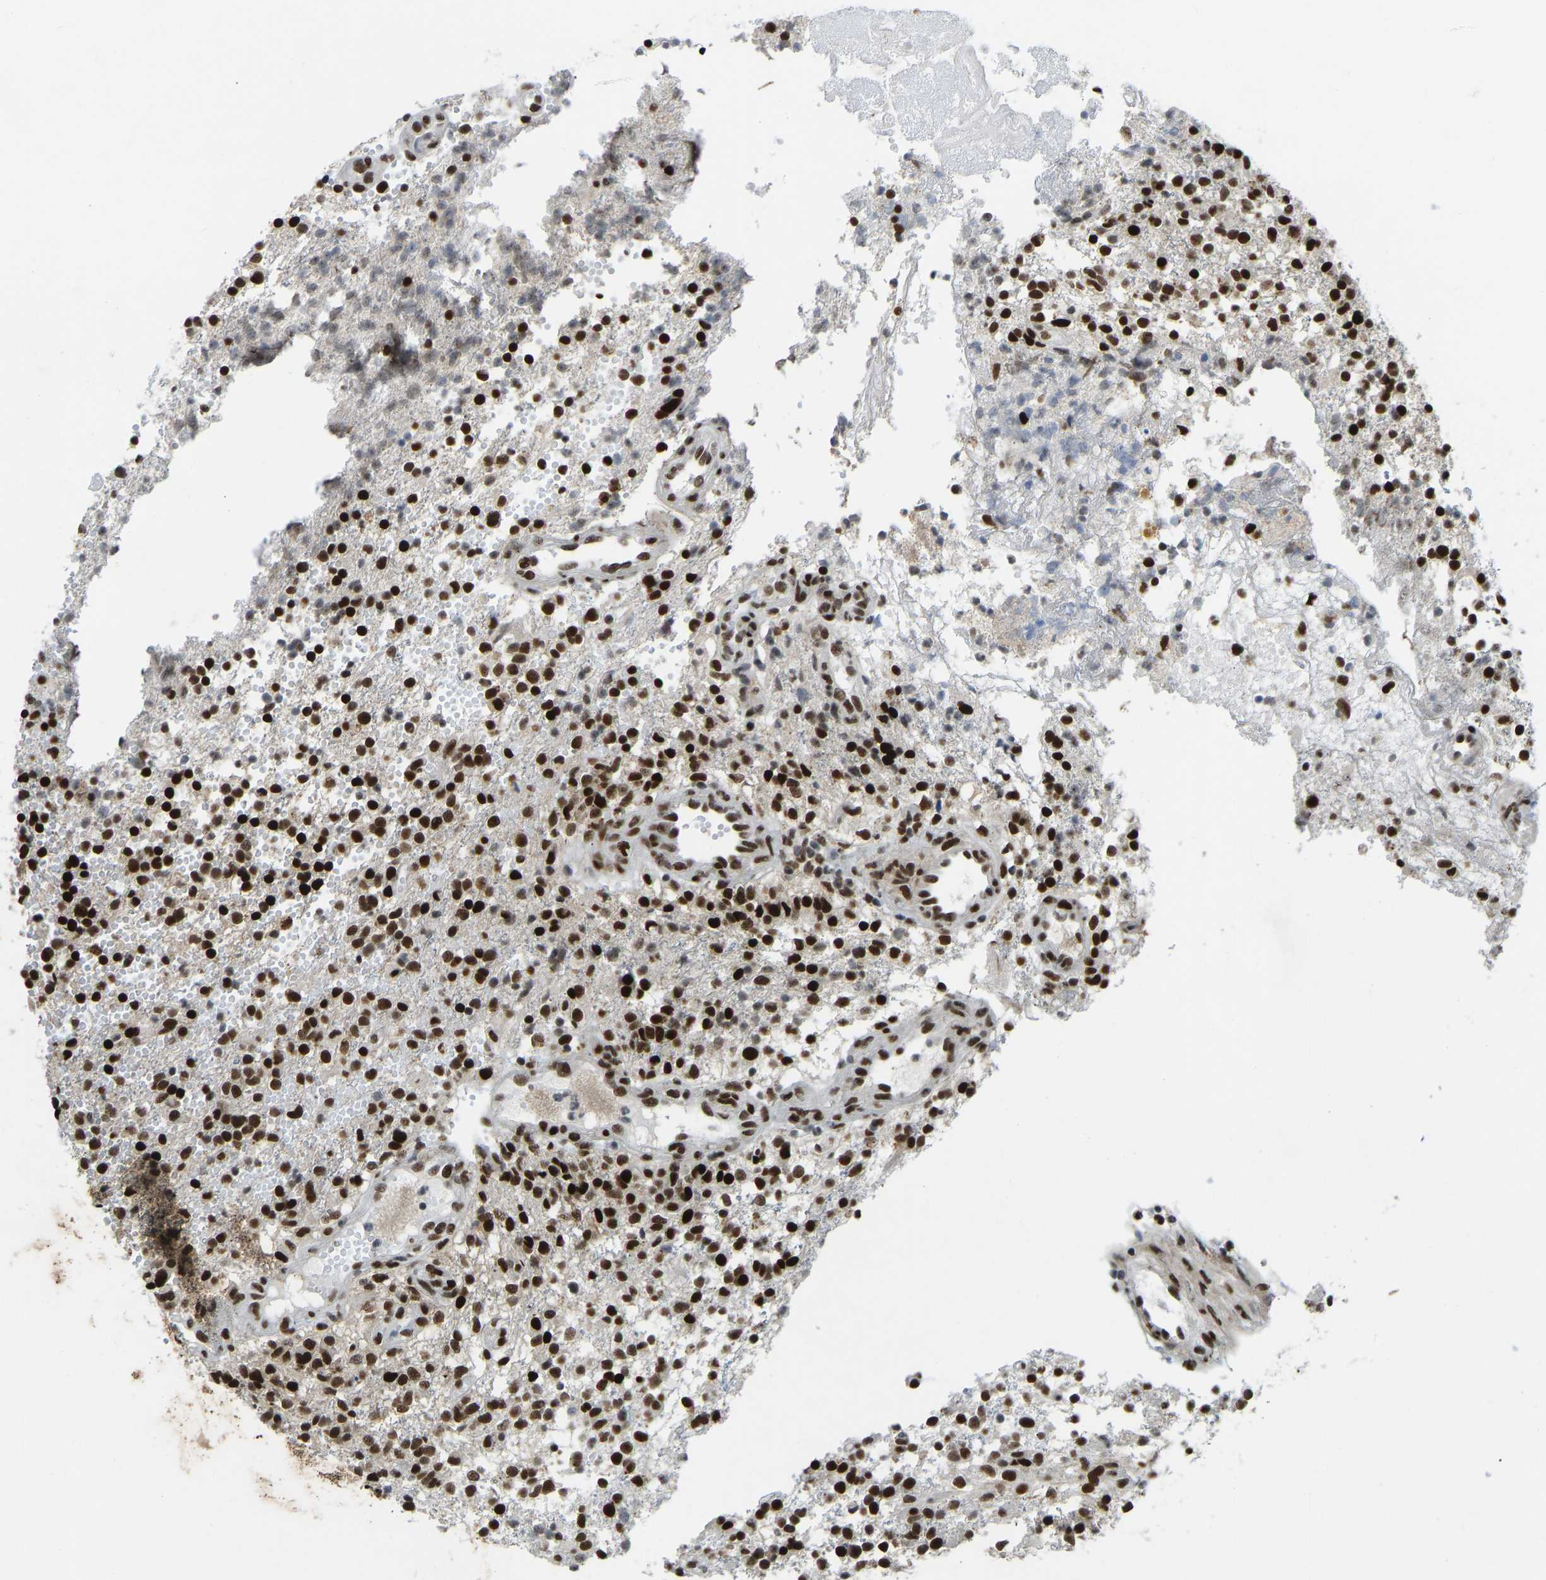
{"staining": {"intensity": "strong", "quantity": ">75%", "location": "nuclear"}, "tissue": "glioma", "cell_type": "Tumor cells", "image_type": "cancer", "snomed": [{"axis": "morphology", "description": "Glioma, malignant, High grade"}, {"axis": "topography", "description": "Brain"}], "caption": "This image shows immunohistochemistry (IHC) staining of human malignant high-grade glioma, with high strong nuclear staining in about >75% of tumor cells.", "gene": "FOXK1", "patient": {"sex": "female", "age": 59}}